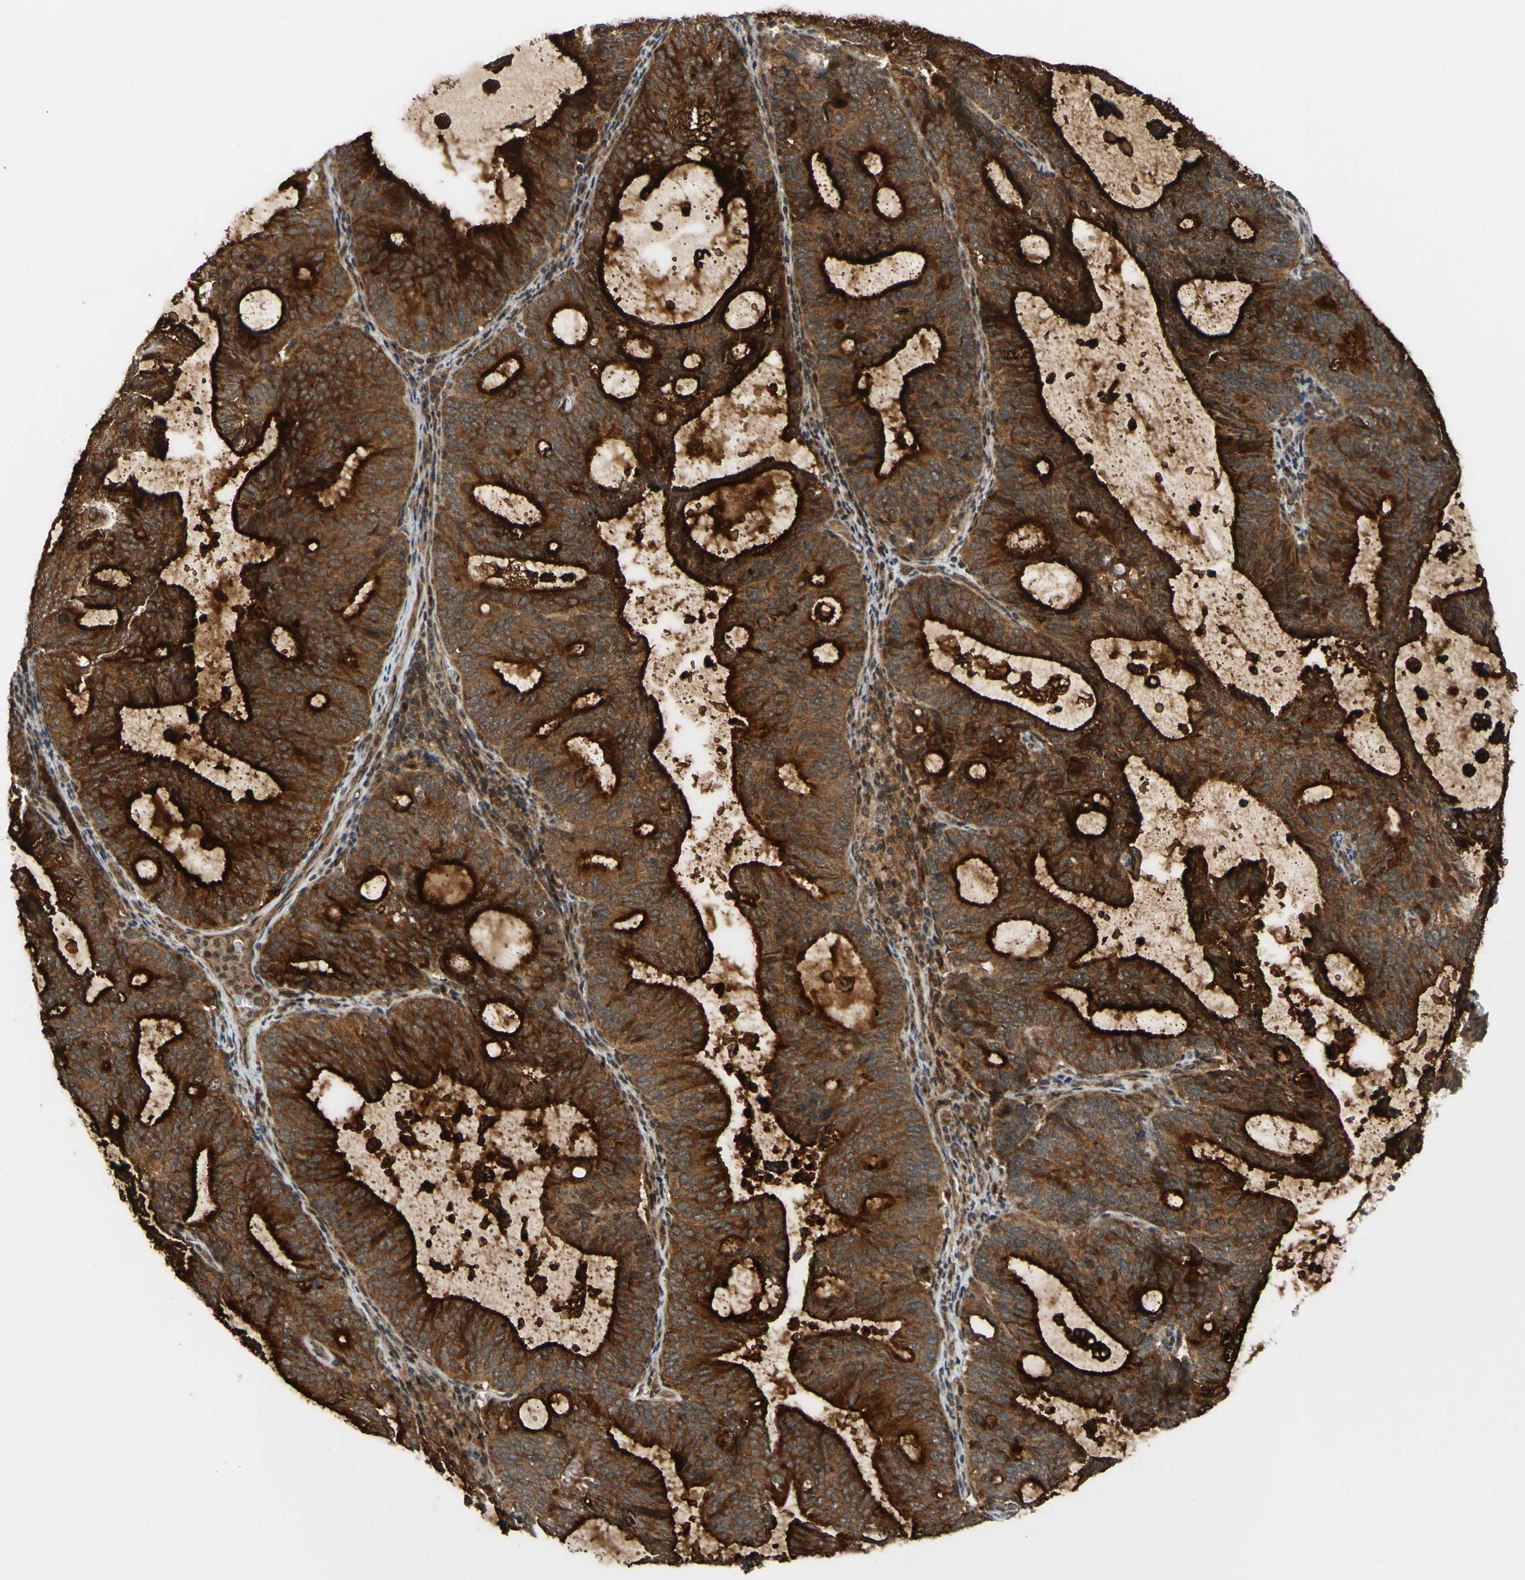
{"staining": {"intensity": "strong", "quantity": "25%-75%", "location": "cytoplasmic/membranous"}, "tissue": "endometrial cancer", "cell_type": "Tumor cells", "image_type": "cancer", "snomed": [{"axis": "morphology", "description": "Adenocarcinoma, NOS"}, {"axis": "topography", "description": "Uterus"}], "caption": "This is a photomicrograph of immunohistochemistry staining of adenocarcinoma (endometrial), which shows strong positivity in the cytoplasmic/membranous of tumor cells.", "gene": "ABCC8", "patient": {"sex": "female", "age": 83}}